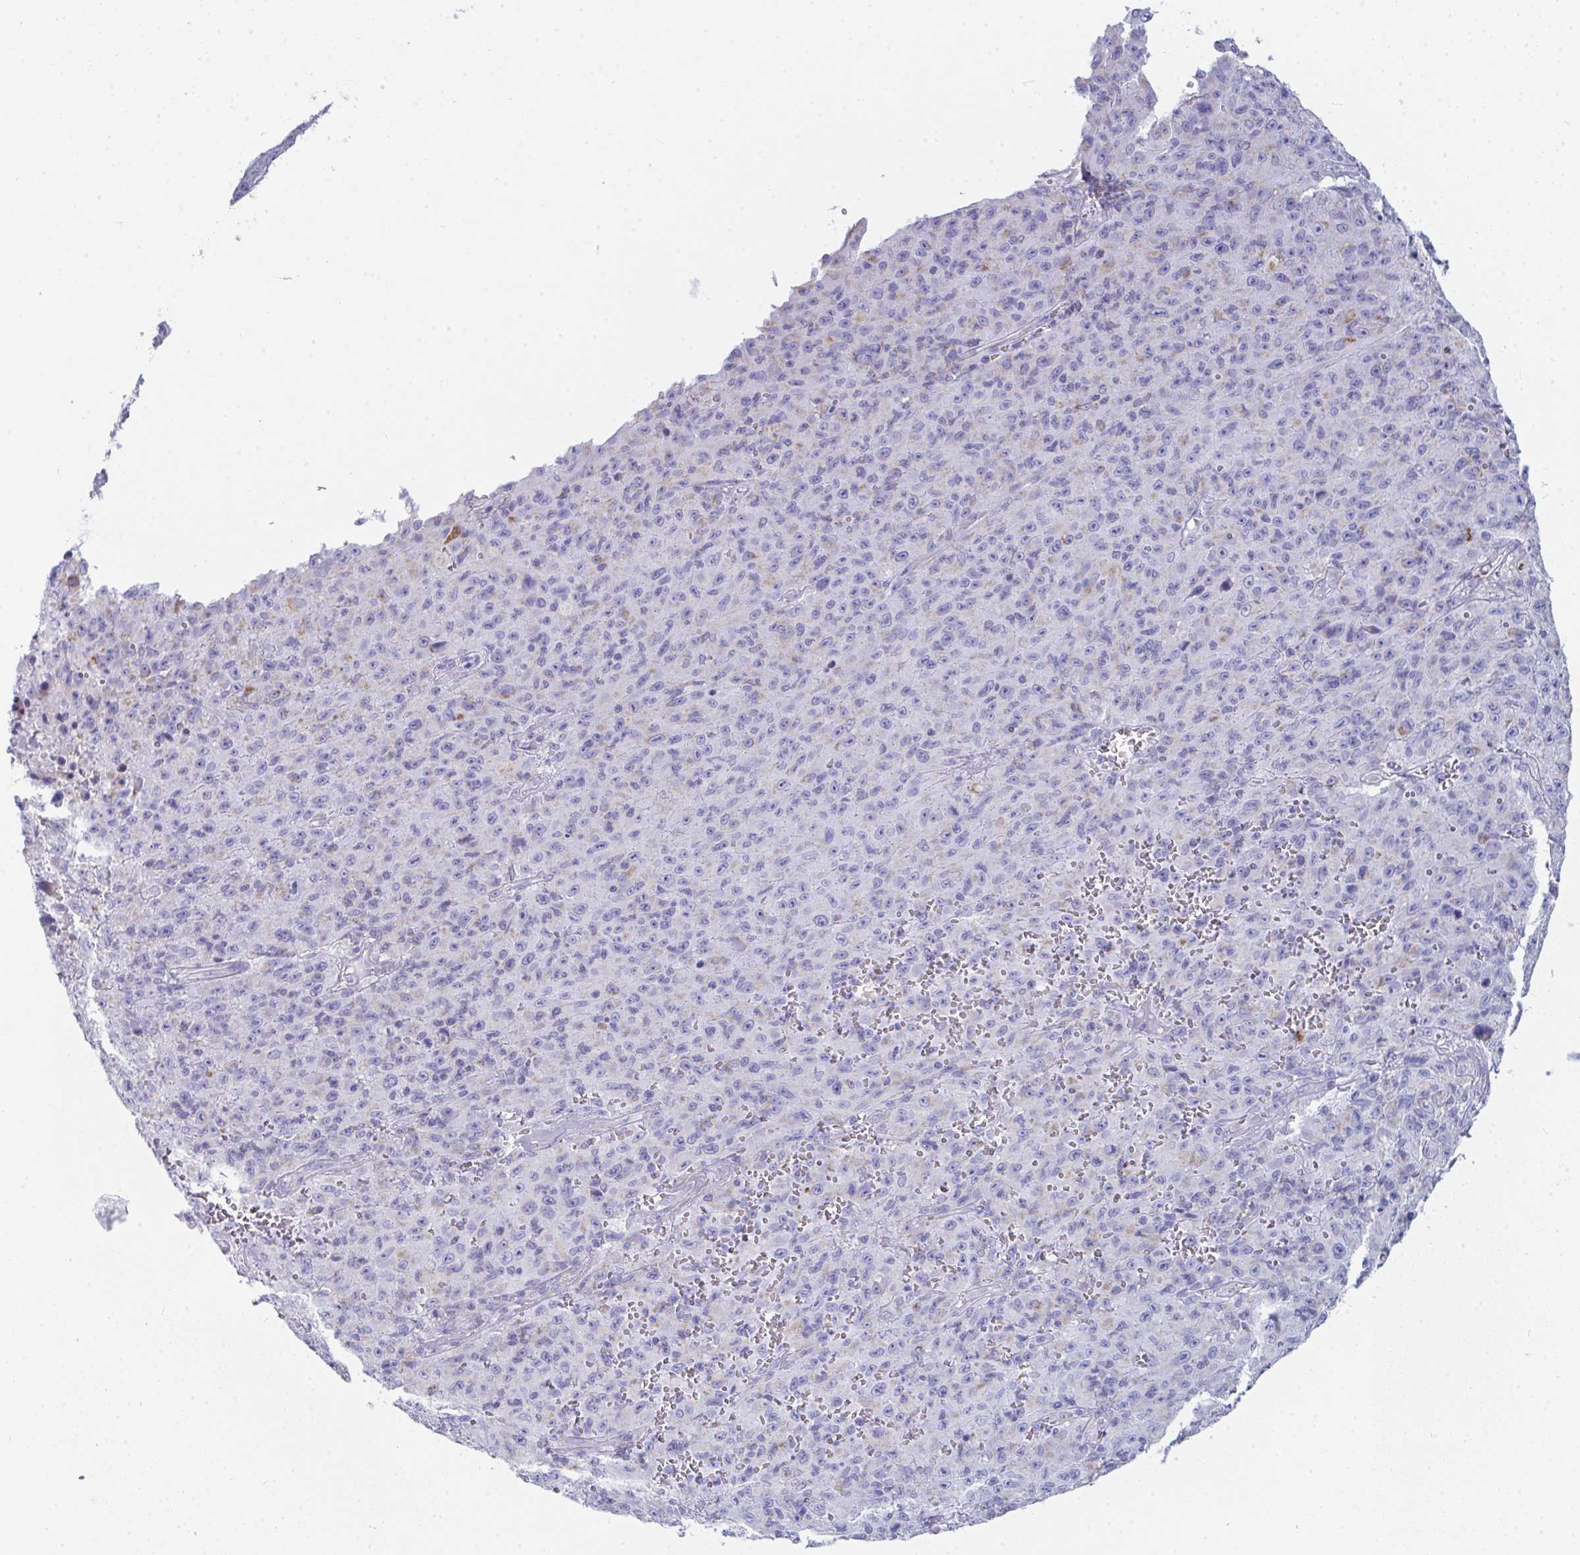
{"staining": {"intensity": "negative", "quantity": "none", "location": "none"}, "tissue": "melanoma", "cell_type": "Tumor cells", "image_type": "cancer", "snomed": [{"axis": "morphology", "description": "Malignant melanoma, NOS"}, {"axis": "topography", "description": "Skin"}], "caption": "Photomicrograph shows no protein positivity in tumor cells of malignant melanoma tissue.", "gene": "AIFM1", "patient": {"sex": "male", "age": 46}}